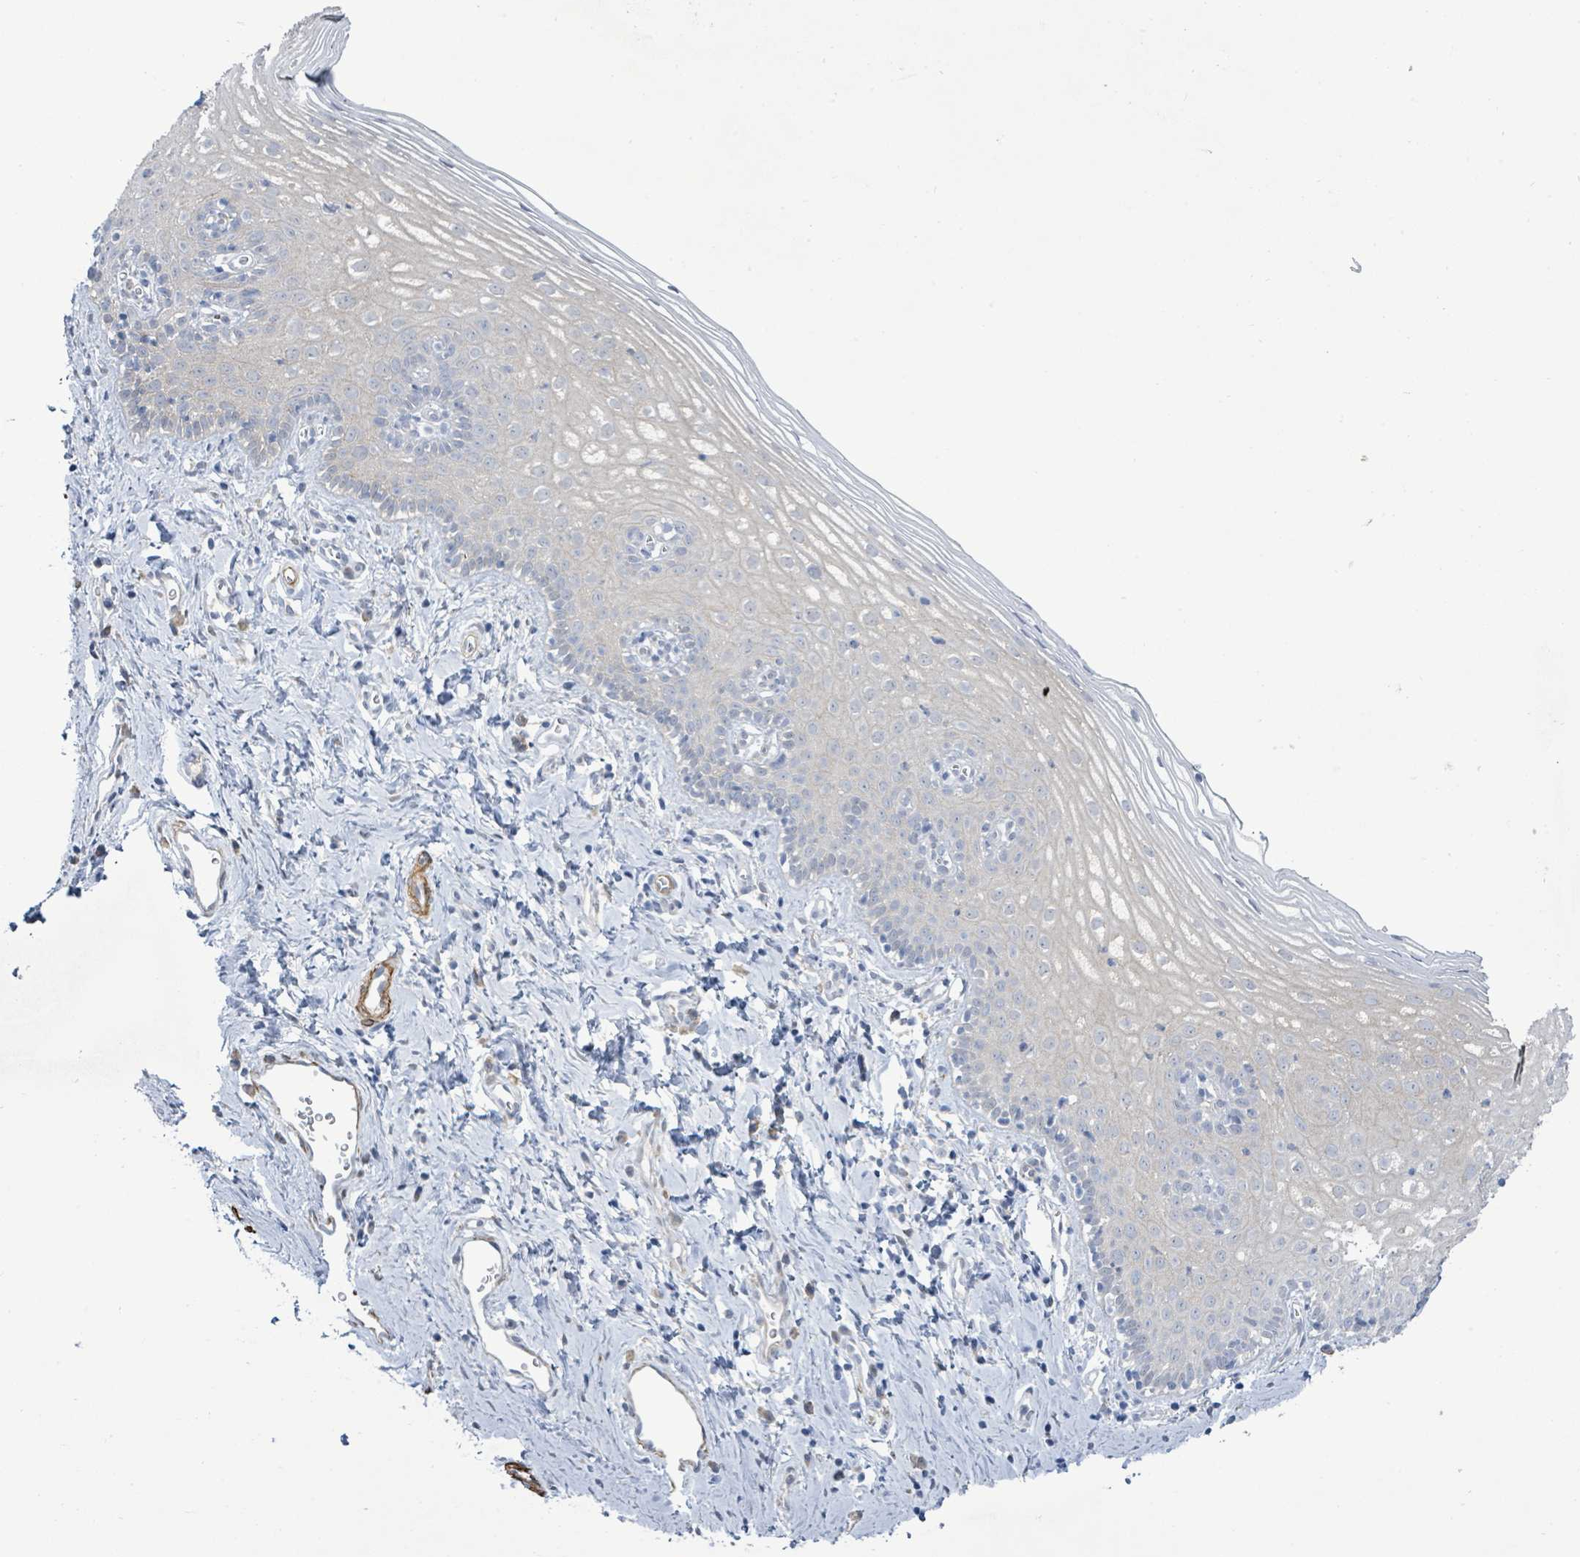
{"staining": {"intensity": "negative", "quantity": "none", "location": "none"}, "tissue": "cervix", "cell_type": "Glandular cells", "image_type": "normal", "snomed": [{"axis": "morphology", "description": "Normal tissue, NOS"}, {"axis": "topography", "description": "Cervix"}], "caption": "The photomicrograph reveals no significant staining in glandular cells of cervix.", "gene": "DMRTC1B", "patient": {"sex": "female", "age": 44}}